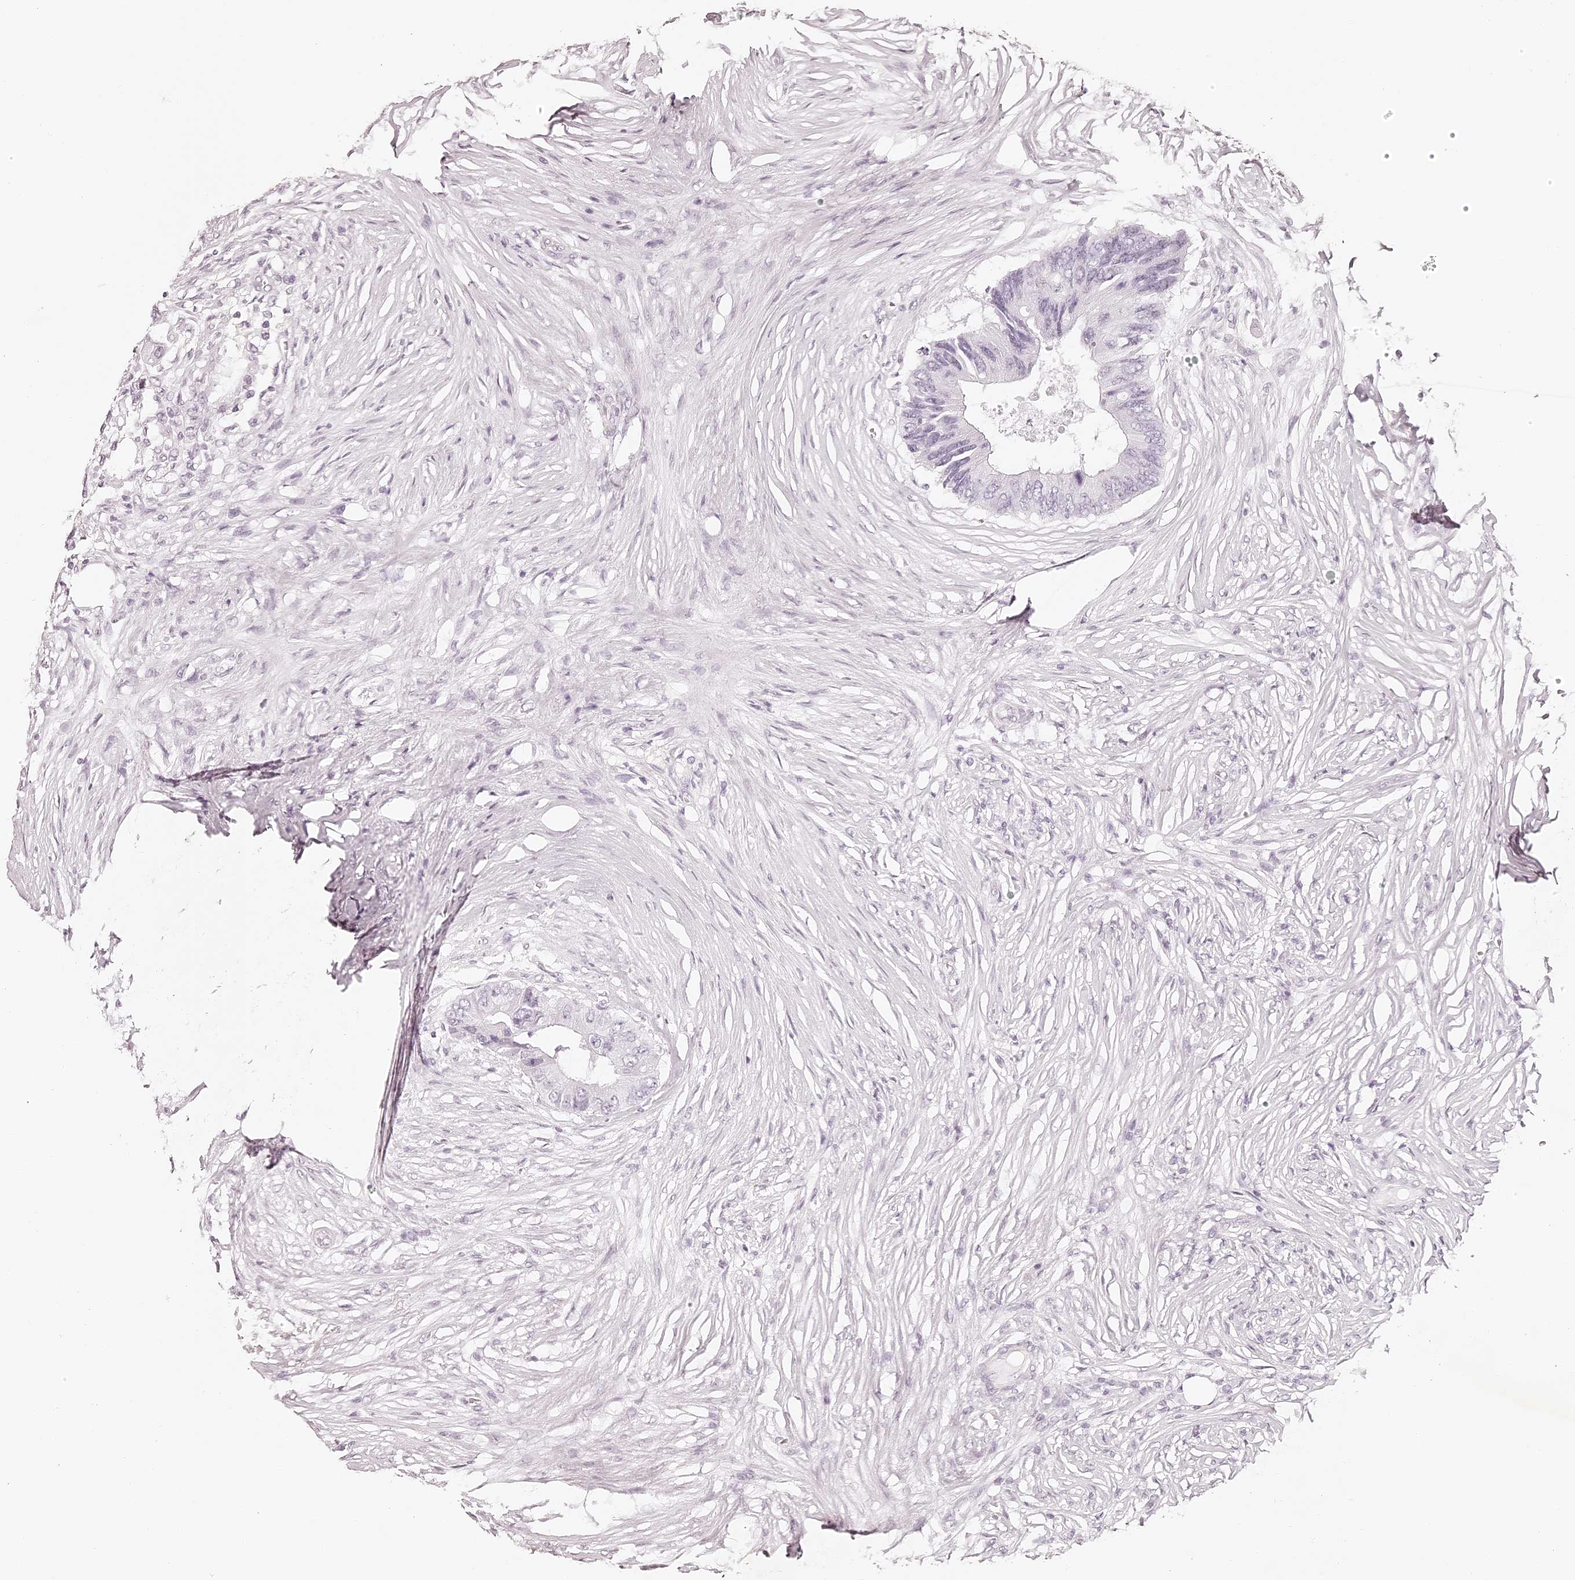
{"staining": {"intensity": "negative", "quantity": "none", "location": "none"}, "tissue": "colorectal cancer", "cell_type": "Tumor cells", "image_type": "cancer", "snomed": [{"axis": "morphology", "description": "Adenocarcinoma, NOS"}, {"axis": "topography", "description": "Colon"}], "caption": "High magnification brightfield microscopy of colorectal cancer (adenocarcinoma) stained with DAB (brown) and counterstained with hematoxylin (blue): tumor cells show no significant expression.", "gene": "ELAPOR1", "patient": {"sex": "male", "age": 71}}